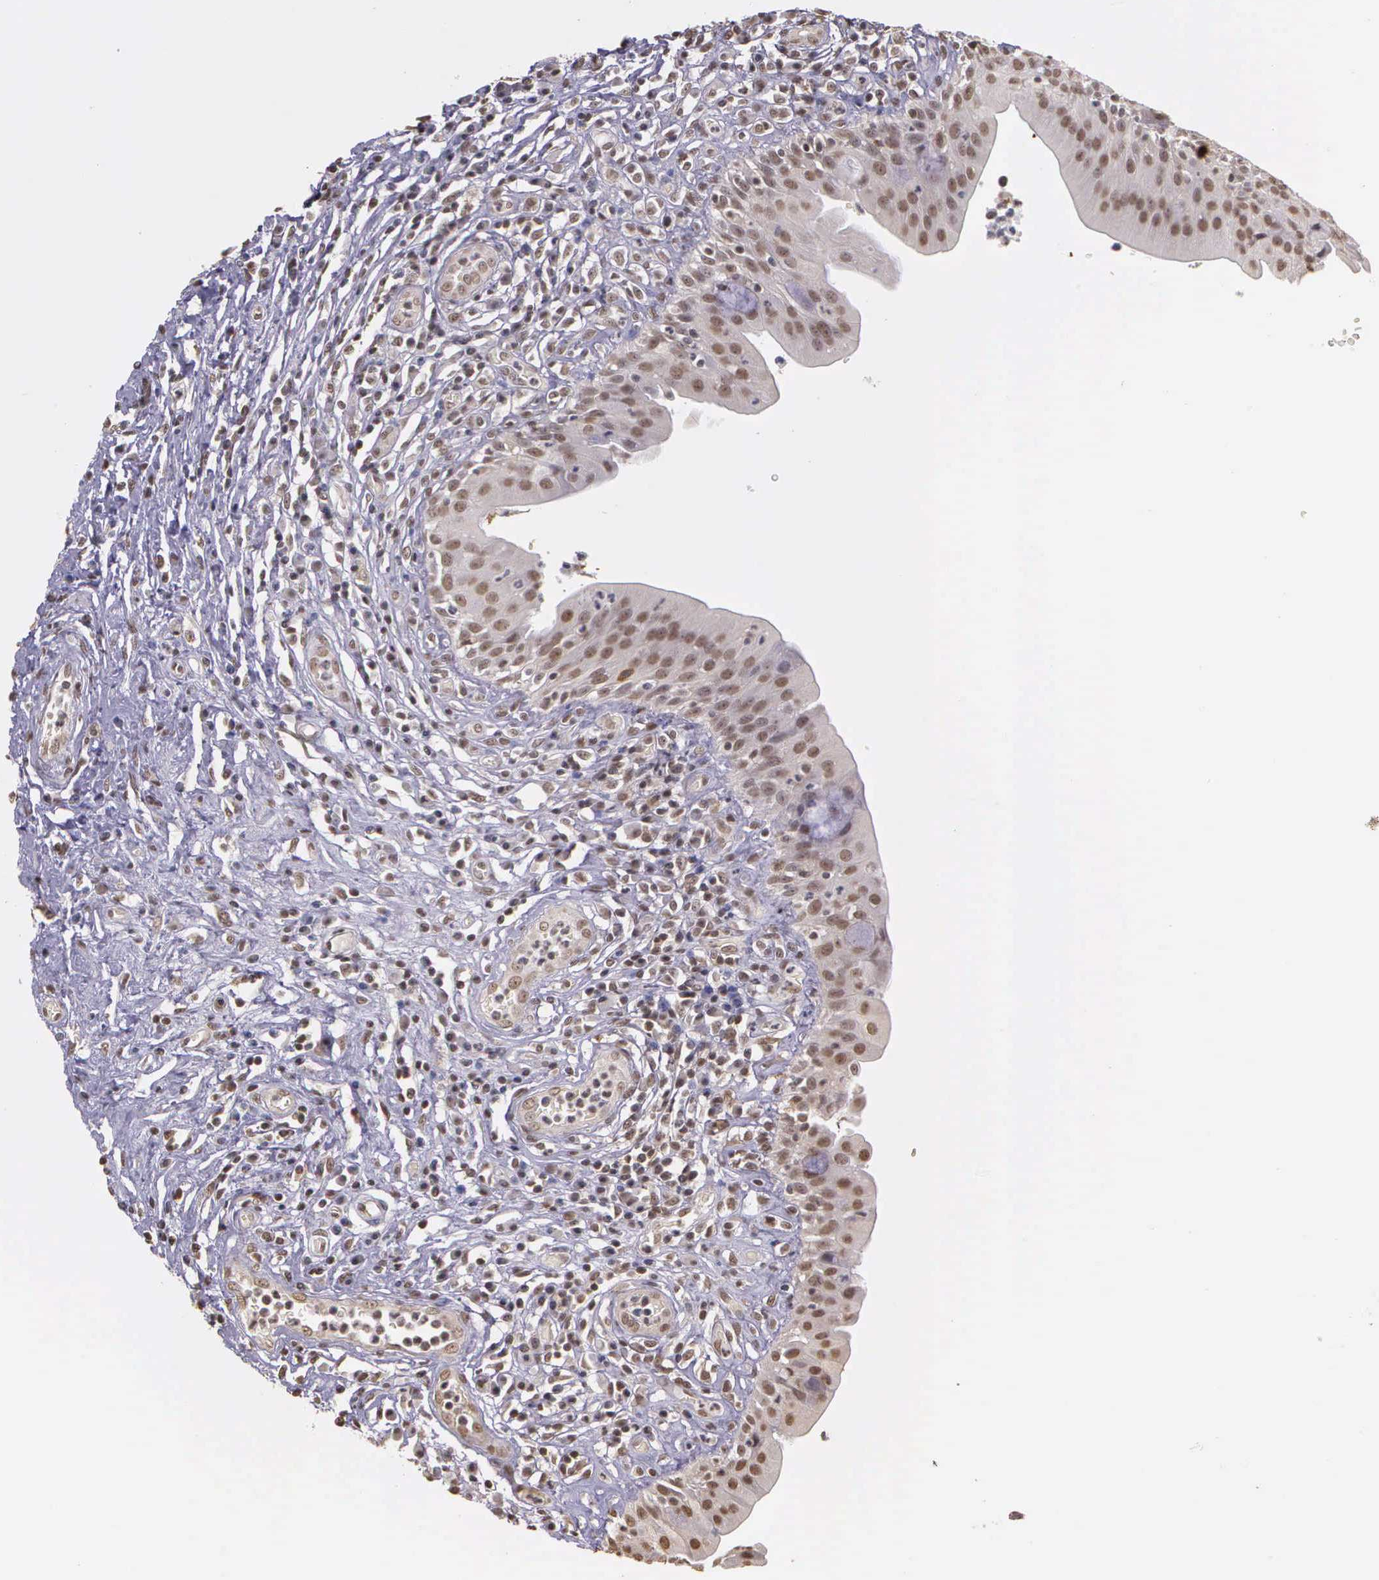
{"staining": {"intensity": "moderate", "quantity": ">75%", "location": "nuclear"}, "tissue": "urinary bladder", "cell_type": "Urothelial cells", "image_type": "normal", "snomed": [{"axis": "morphology", "description": "Normal tissue, NOS"}, {"axis": "topography", "description": "Urinary bladder"}], "caption": "Urothelial cells exhibit medium levels of moderate nuclear positivity in approximately >75% of cells in benign urinary bladder. (DAB IHC with brightfield microscopy, high magnification).", "gene": "ARMCX5", "patient": {"sex": "female", "age": 85}}